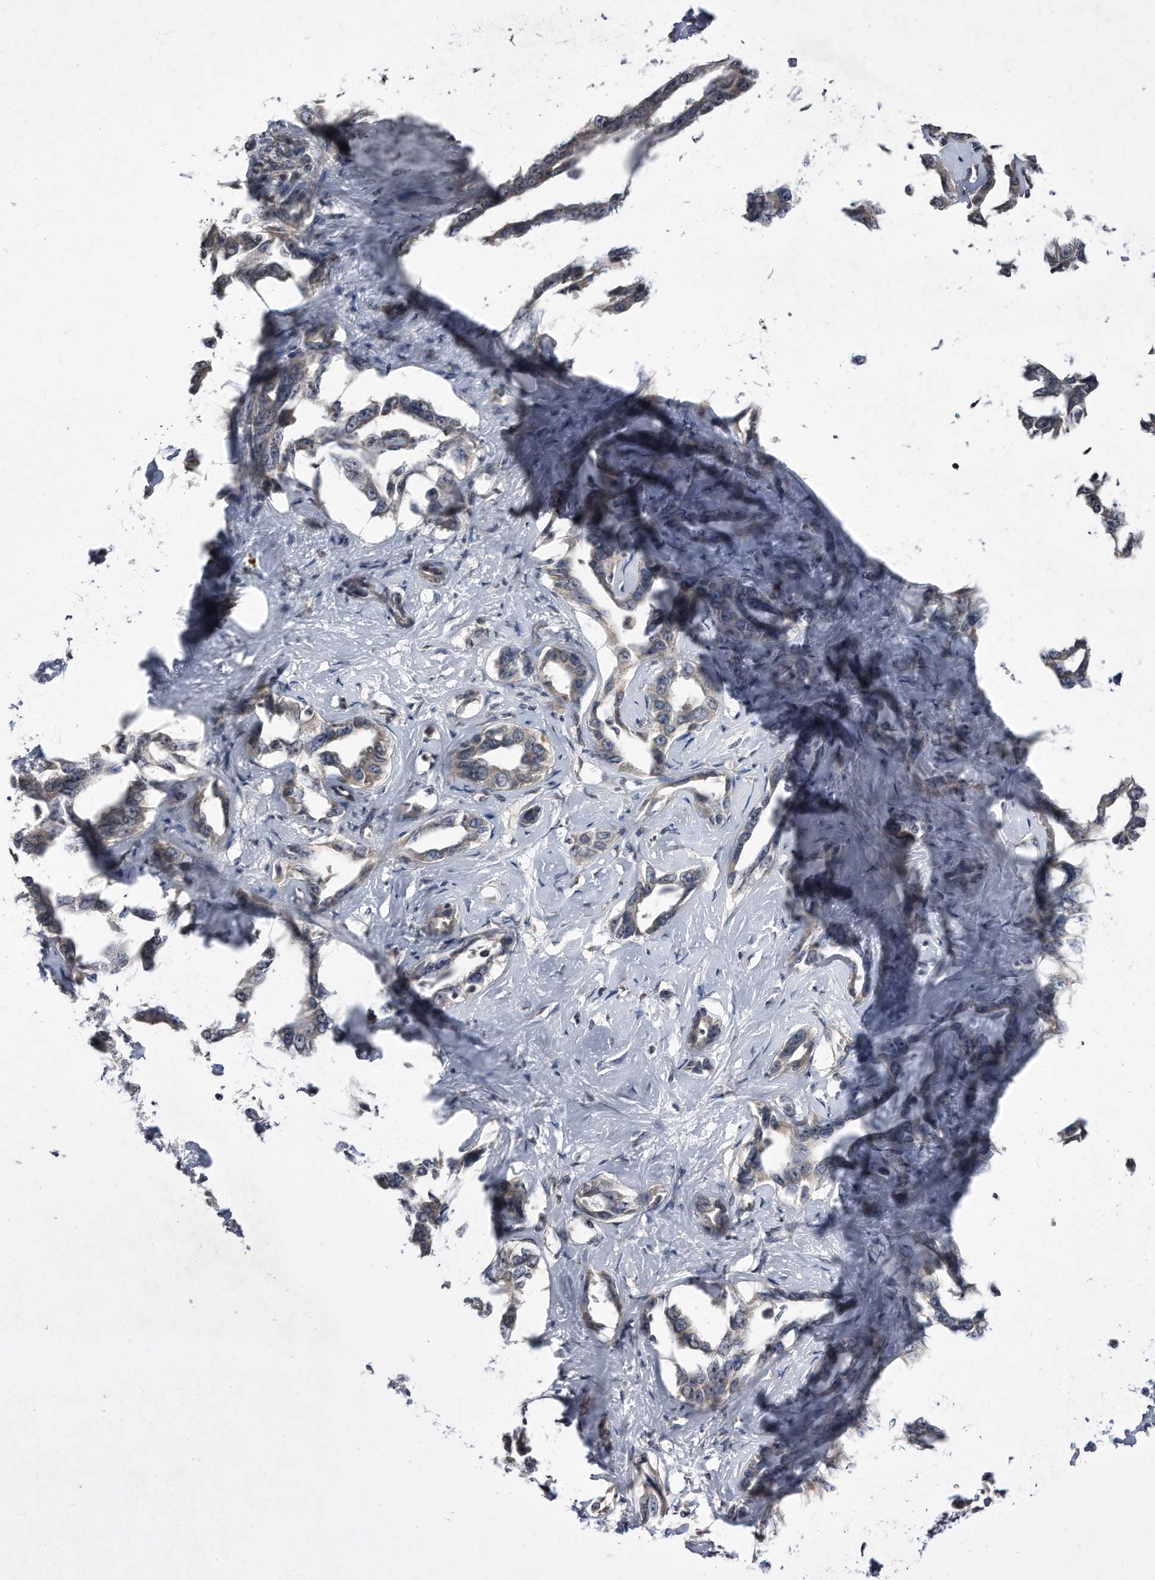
{"staining": {"intensity": "weak", "quantity": "<25%", "location": "cytoplasmic/membranous"}, "tissue": "liver cancer", "cell_type": "Tumor cells", "image_type": "cancer", "snomed": [{"axis": "morphology", "description": "Cholangiocarcinoma"}, {"axis": "topography", "description": "Liver"}], "caption": "The photomicrograph shows no staining of tumor cells in cholangiocarcinoma (liver).", "gene": "DAB1", "patient": {"sex": "male", "age": 59}}